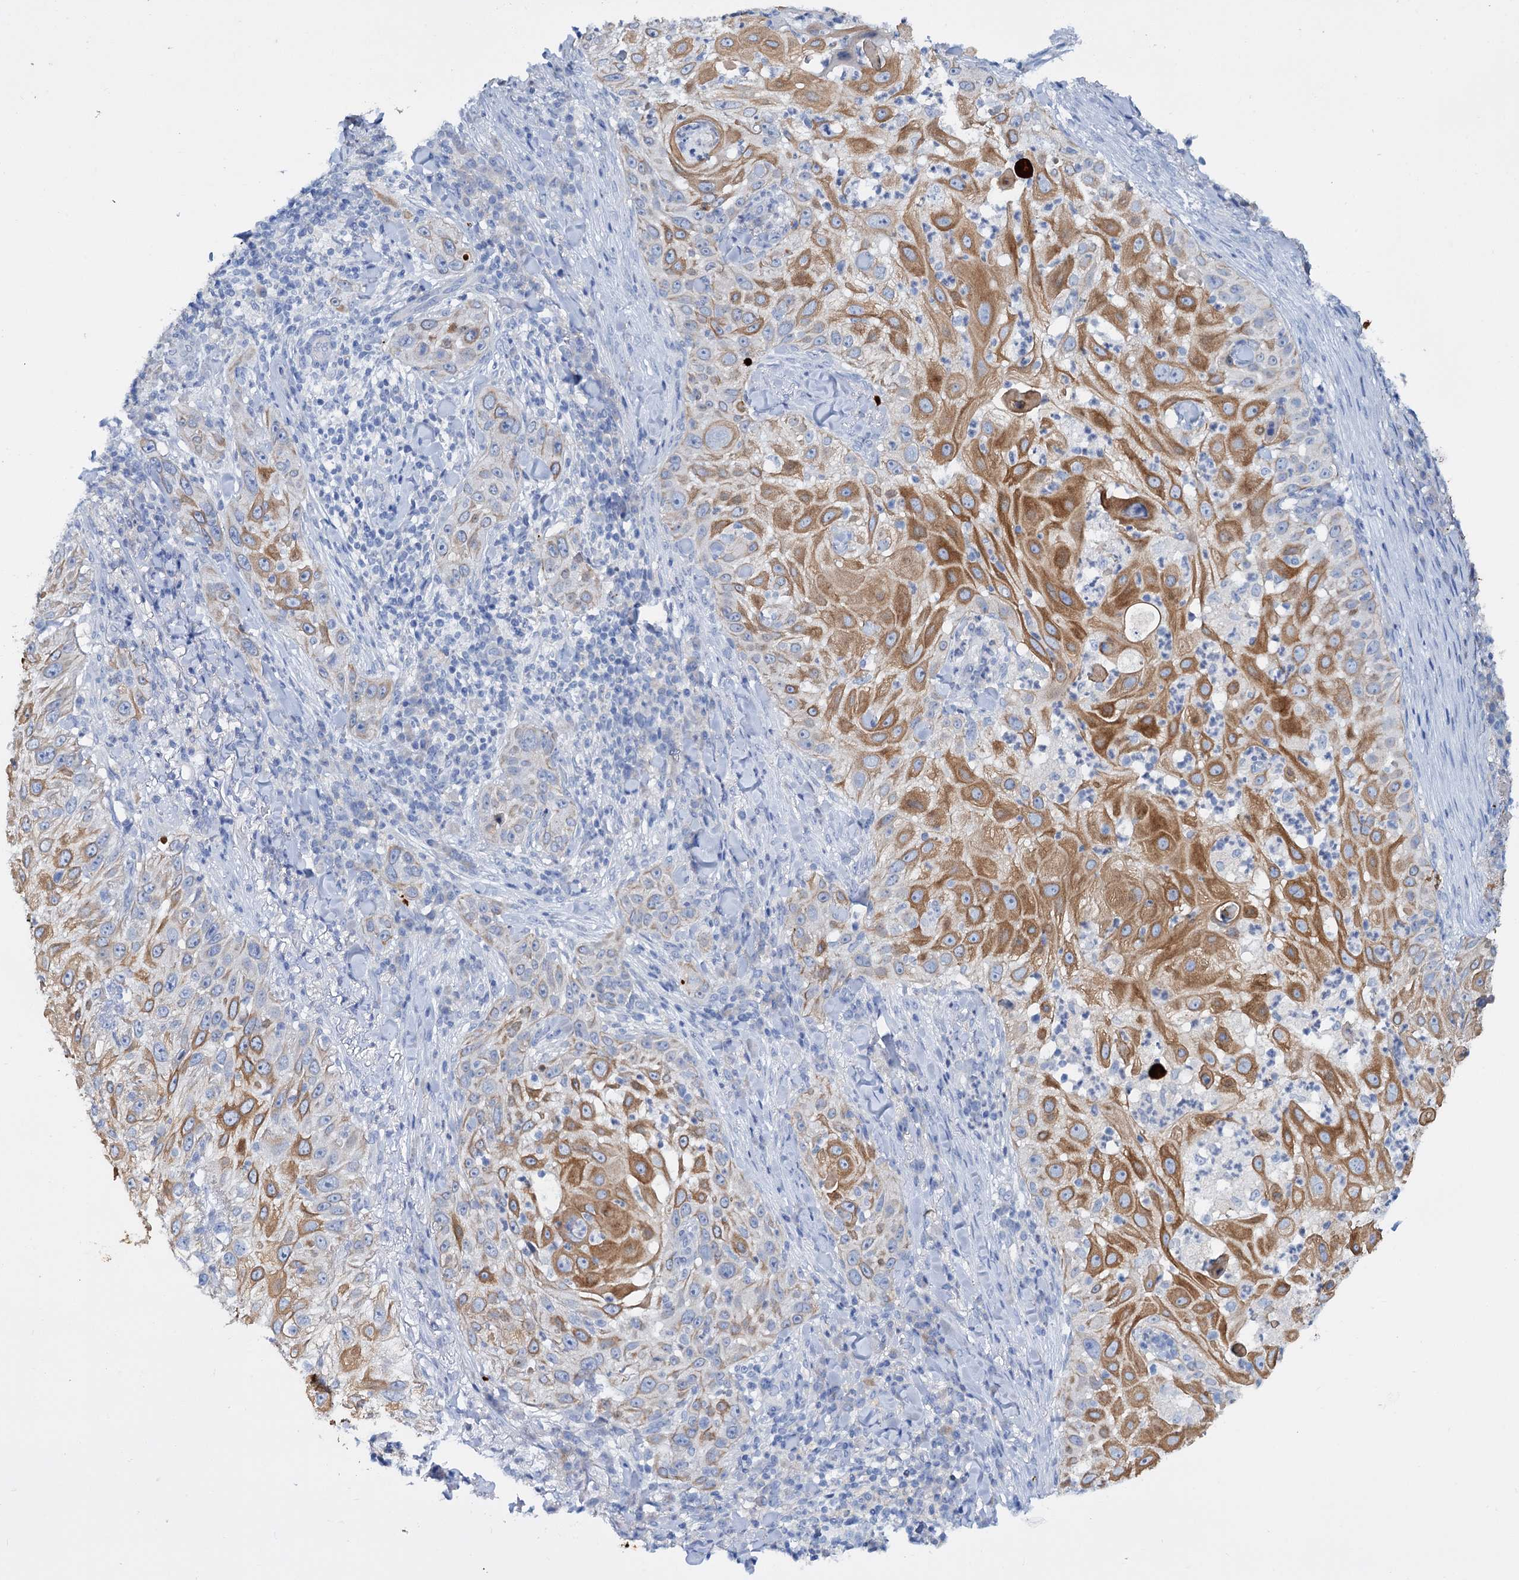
{"staining": {"intensity": "moderate", "quantity": ">75%", "location": "cytoplasmic/membranous"}, "tissue": "skin cancer", "cell_type": "Tumor cells", "image_type": "cancer", "snomed": [{"axis": "morphology", "description": "Squamous cell carcinoma, NOS"}, {"axis": "topography", "description": "Skin"}], "caption": "IHC (DAB (3,3'-diaminobenzidine)) staining of human skin squamous cell carcinoma demonstrates moderate cytoplasmic/membranous protein expression in approximately >75% of tumor cells. The protein of interest is shown in brown color, while the nuclei are stained blue.", "gene": "FAAP20", "patient": {"sex": "female", "age": 44}}